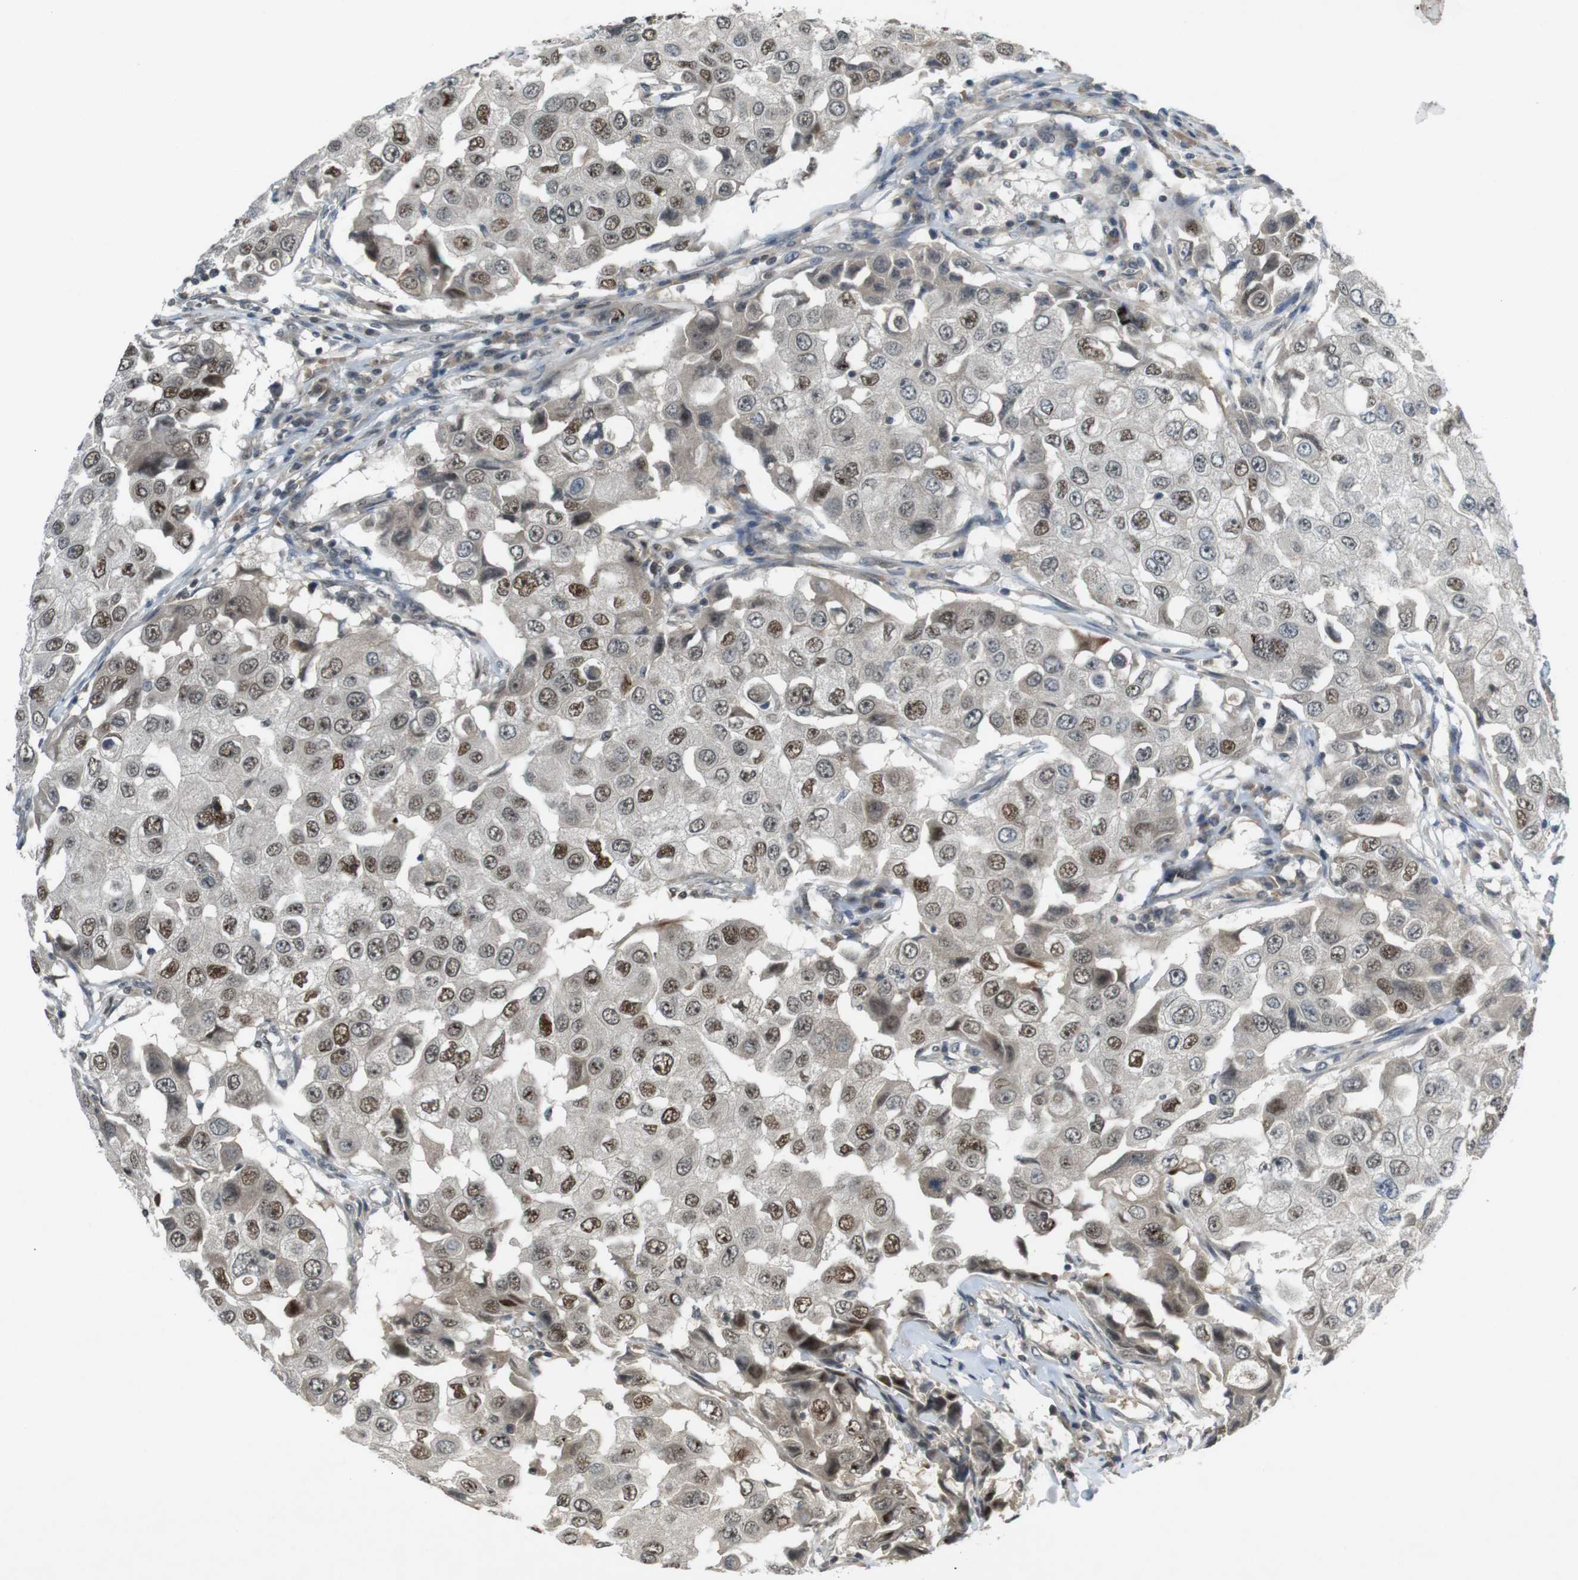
{"staining": {"intensity": "moderate", "quantity": ">75%", "location": "nuclear"}, "tissue": "breast cancer", "cell_type": "Tumor cells", "image_type": "cancer", "snomed": [{"axis": "morphology", "description": "Duct carcinoma"}, {"axis": "topography", "description": "Breast"}], "caption": "High-power microscopy captured an IHC image of breast intraductal carcinoma, revealing moderate nuclear positivity in approximately >75% of tumor cells.", "gene": "MAPKAPK5", "patient": {"sex": "female", "age": 27}}